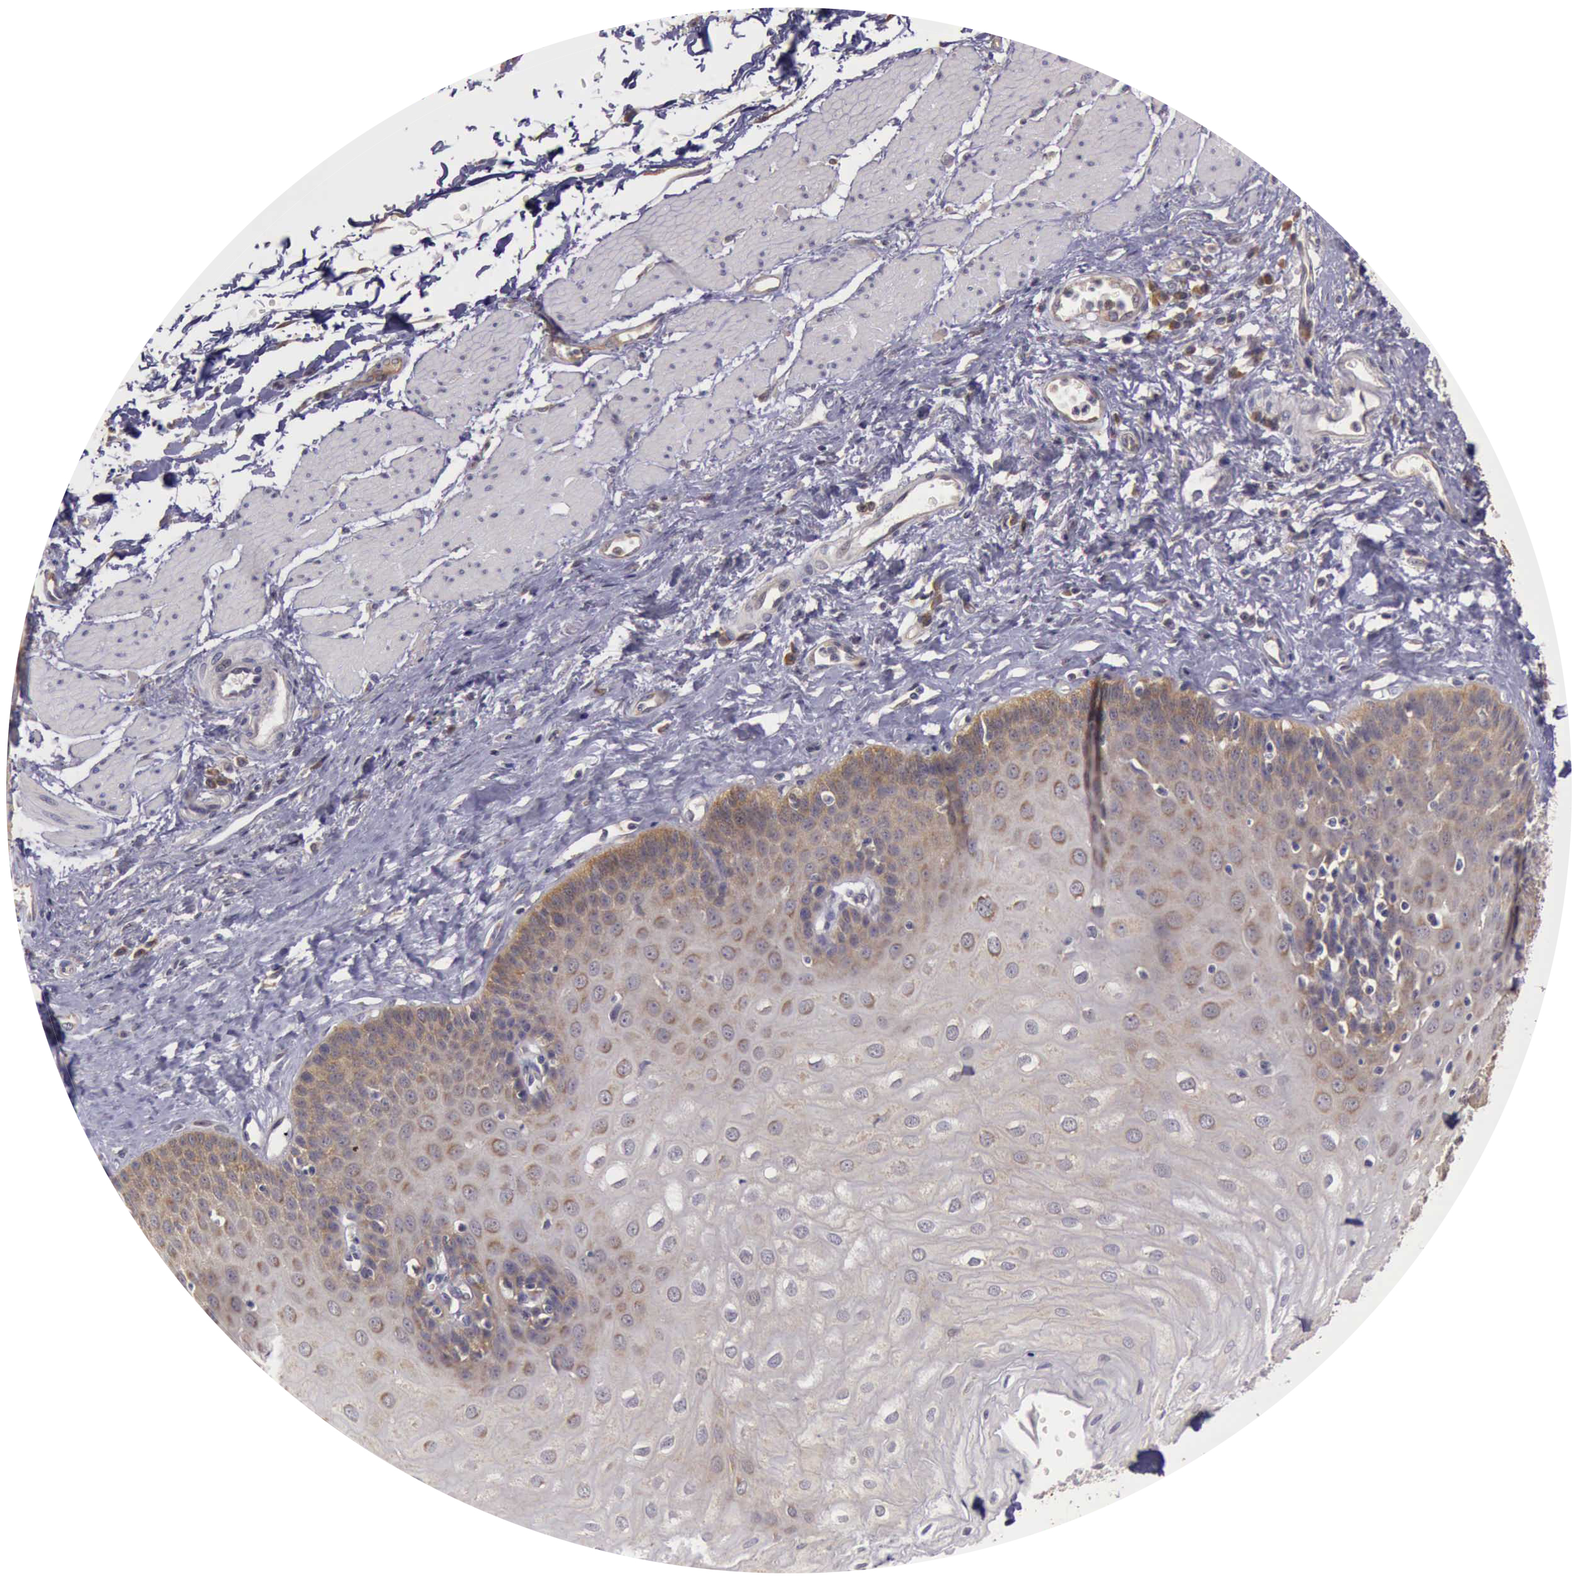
{"staining": {"intensity": "moderate", "quantity": "25%-75%", "location": "cytoplasmic/membranous"}, "tissue": "esophagus", "cell_type": "Squamous epithelial cells", "image_type": "normal", "snomed": [{"axis": "morphology", "description": "Normal tissue, NOS"}, {"axis": "topography", "description": "Esophagus"}], "caption": "Brown immunohistochemical staining in unremarkable human esophagus reveals moderate cytoplasmic/membranous positivity in about 25%-75% of squamous epithelial cells. (Stains: DAB in brown, nuclei in blue, Microscopy: brightfield microscopy at high magnification).", "gene": "EIF5", "patient": {"sex": "male", "age": 65}}